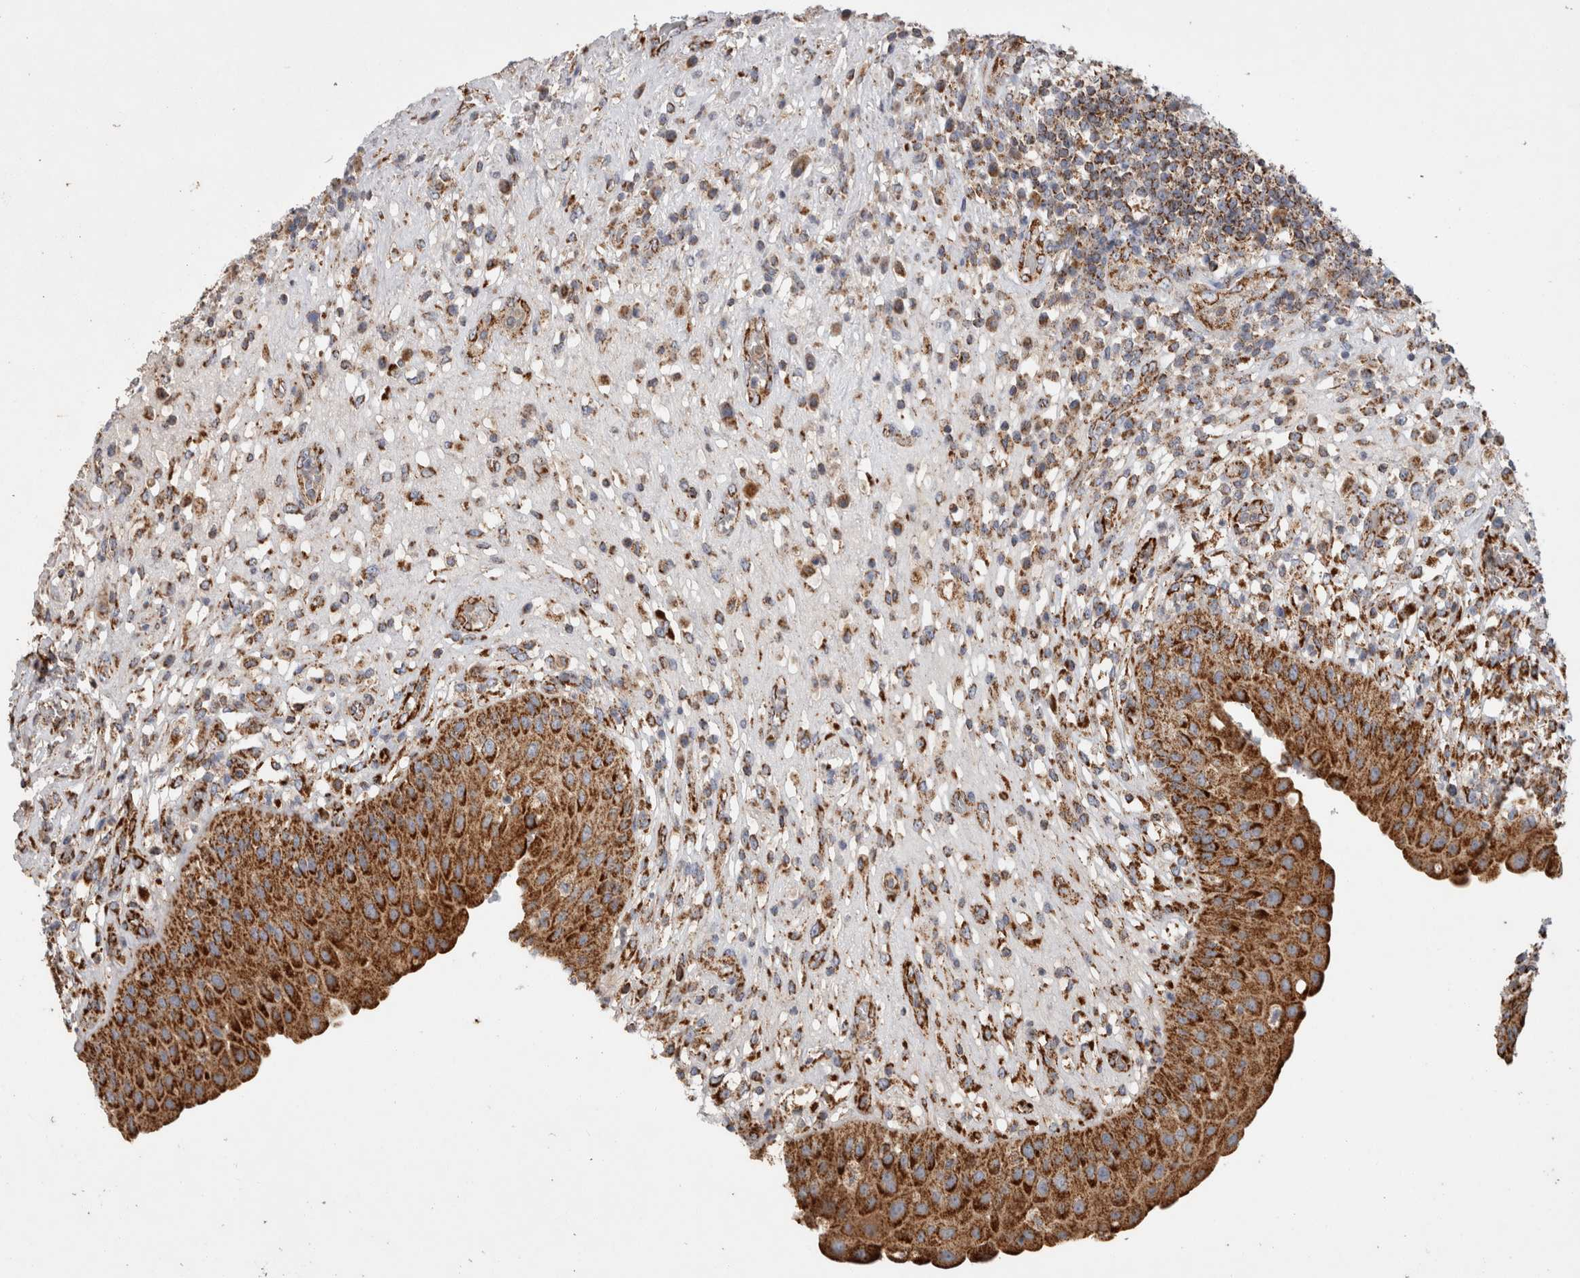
{"staining": {"intensity": "strong", "quantity": ">75%", "location": "cytoplasmic/membranous"}, "tissue": "urinary bladder", "cell_type": "Urothelial cells", "image_type": "normal", "snomed": [{"axis": "morphology", "description": "Normal tissue, NOS"}, {"axis": "topography", "description": "Urinary bladder"}], "caption": "An immunohistochemistry (IHC) image of benign tissue is shown. Protein staining in brown labels strong cytoplasmic/membranous positivity in urinary bladder within urothelial cells.", "gene": "IARS2", "patient": {"sex": "female", "age": 62}}